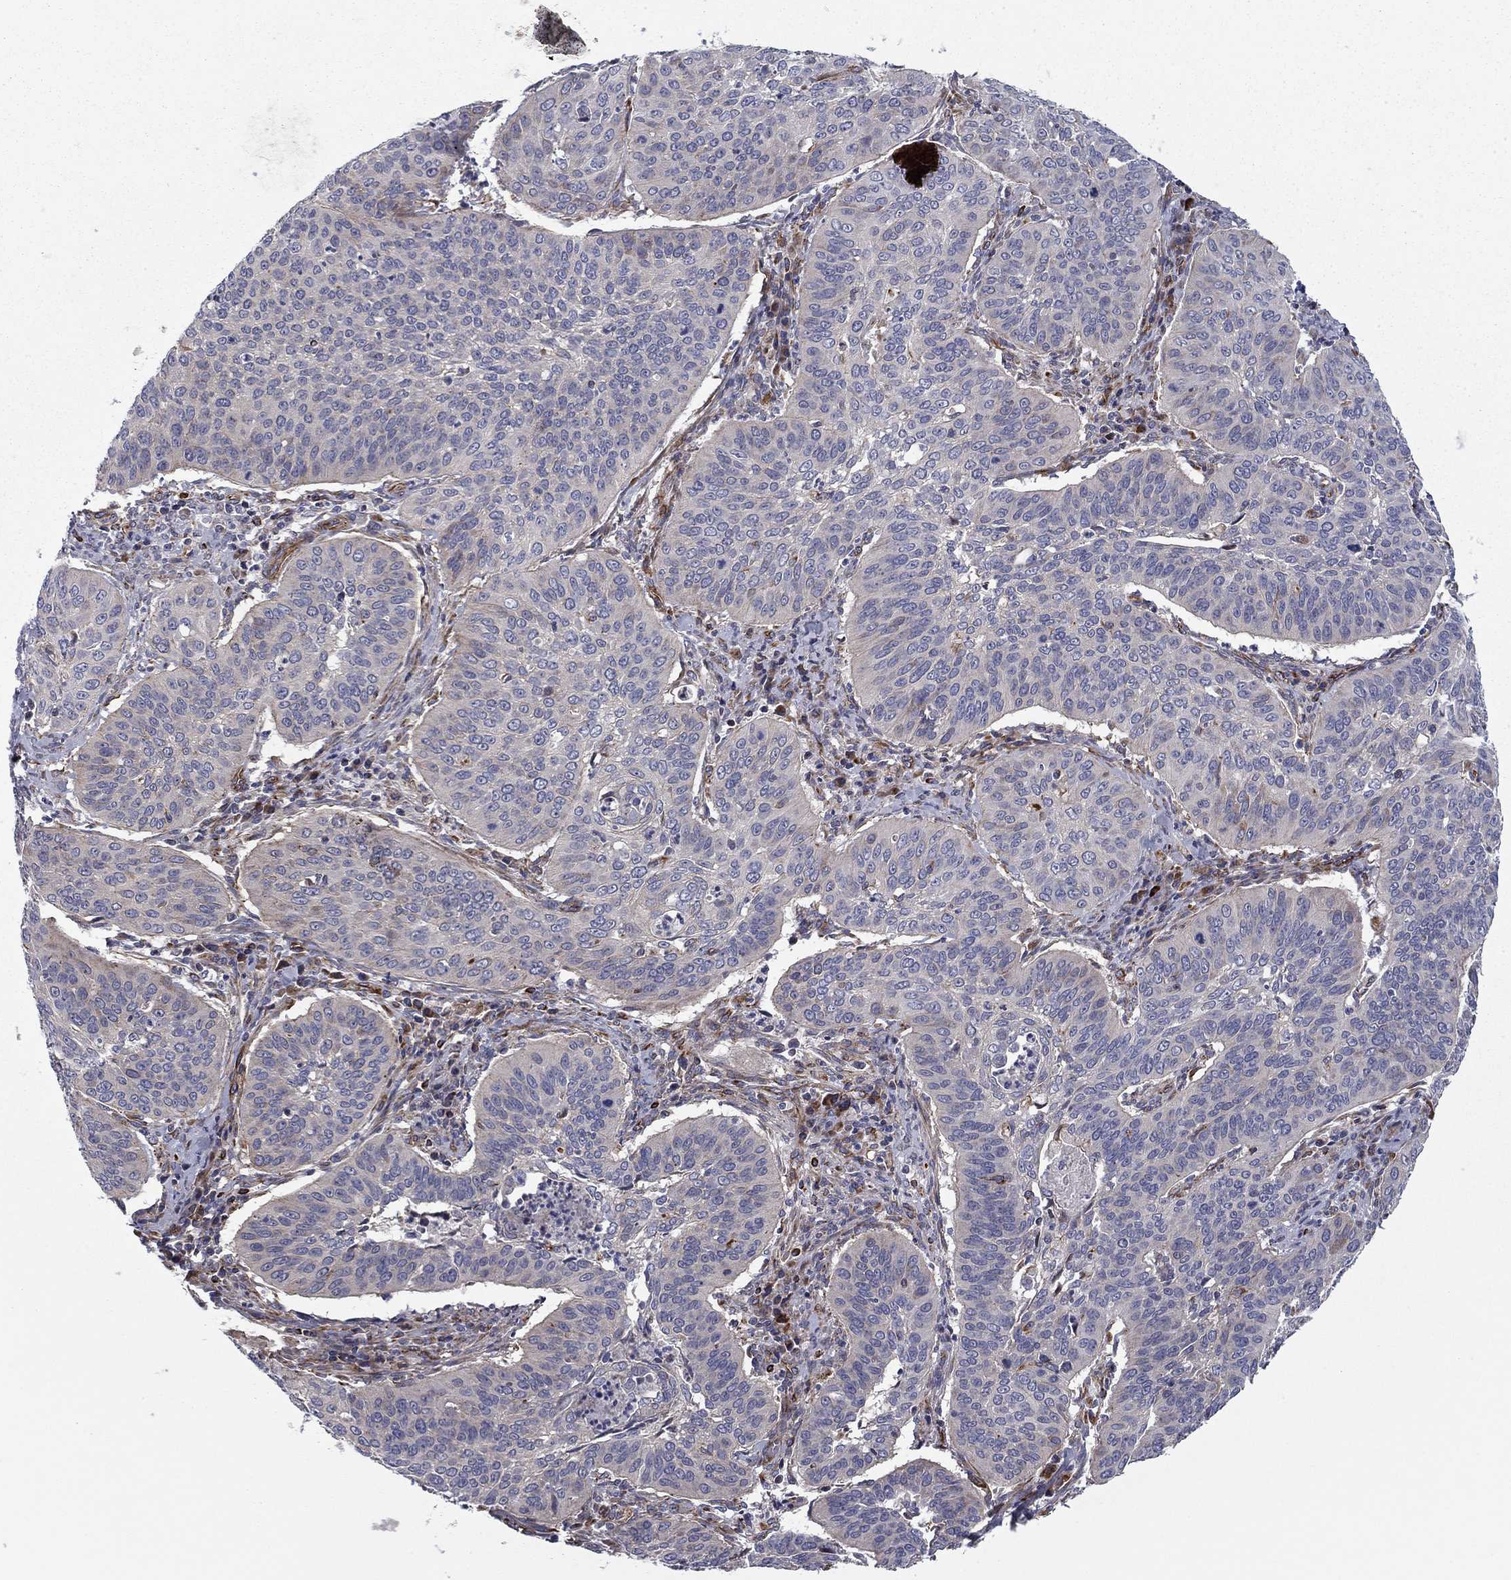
{"staining": {"intensity": "negative", "quantity": "none", "location": "none"}, "tissue": "cervical cancer", "cell_type": "Tumor cells", "image_type": "cancer", "snomed": [{"axis": "morphology", "description": "Normal tissue, NOS"}, {"axis": "morphology", "description": "Squamous cell carcinoma, NOS"}, {"axis": "topography", "description": "Cervix"}], "caption": "Immunohistochemistry image of neoplastic tissue: cervical cancer (squamous cell carcinoma) stained with DAB exhibits no significant protein positivity in tumor cells.", "gene": "CLSTN1", "patient": {"sex": "female", "age": 39}}